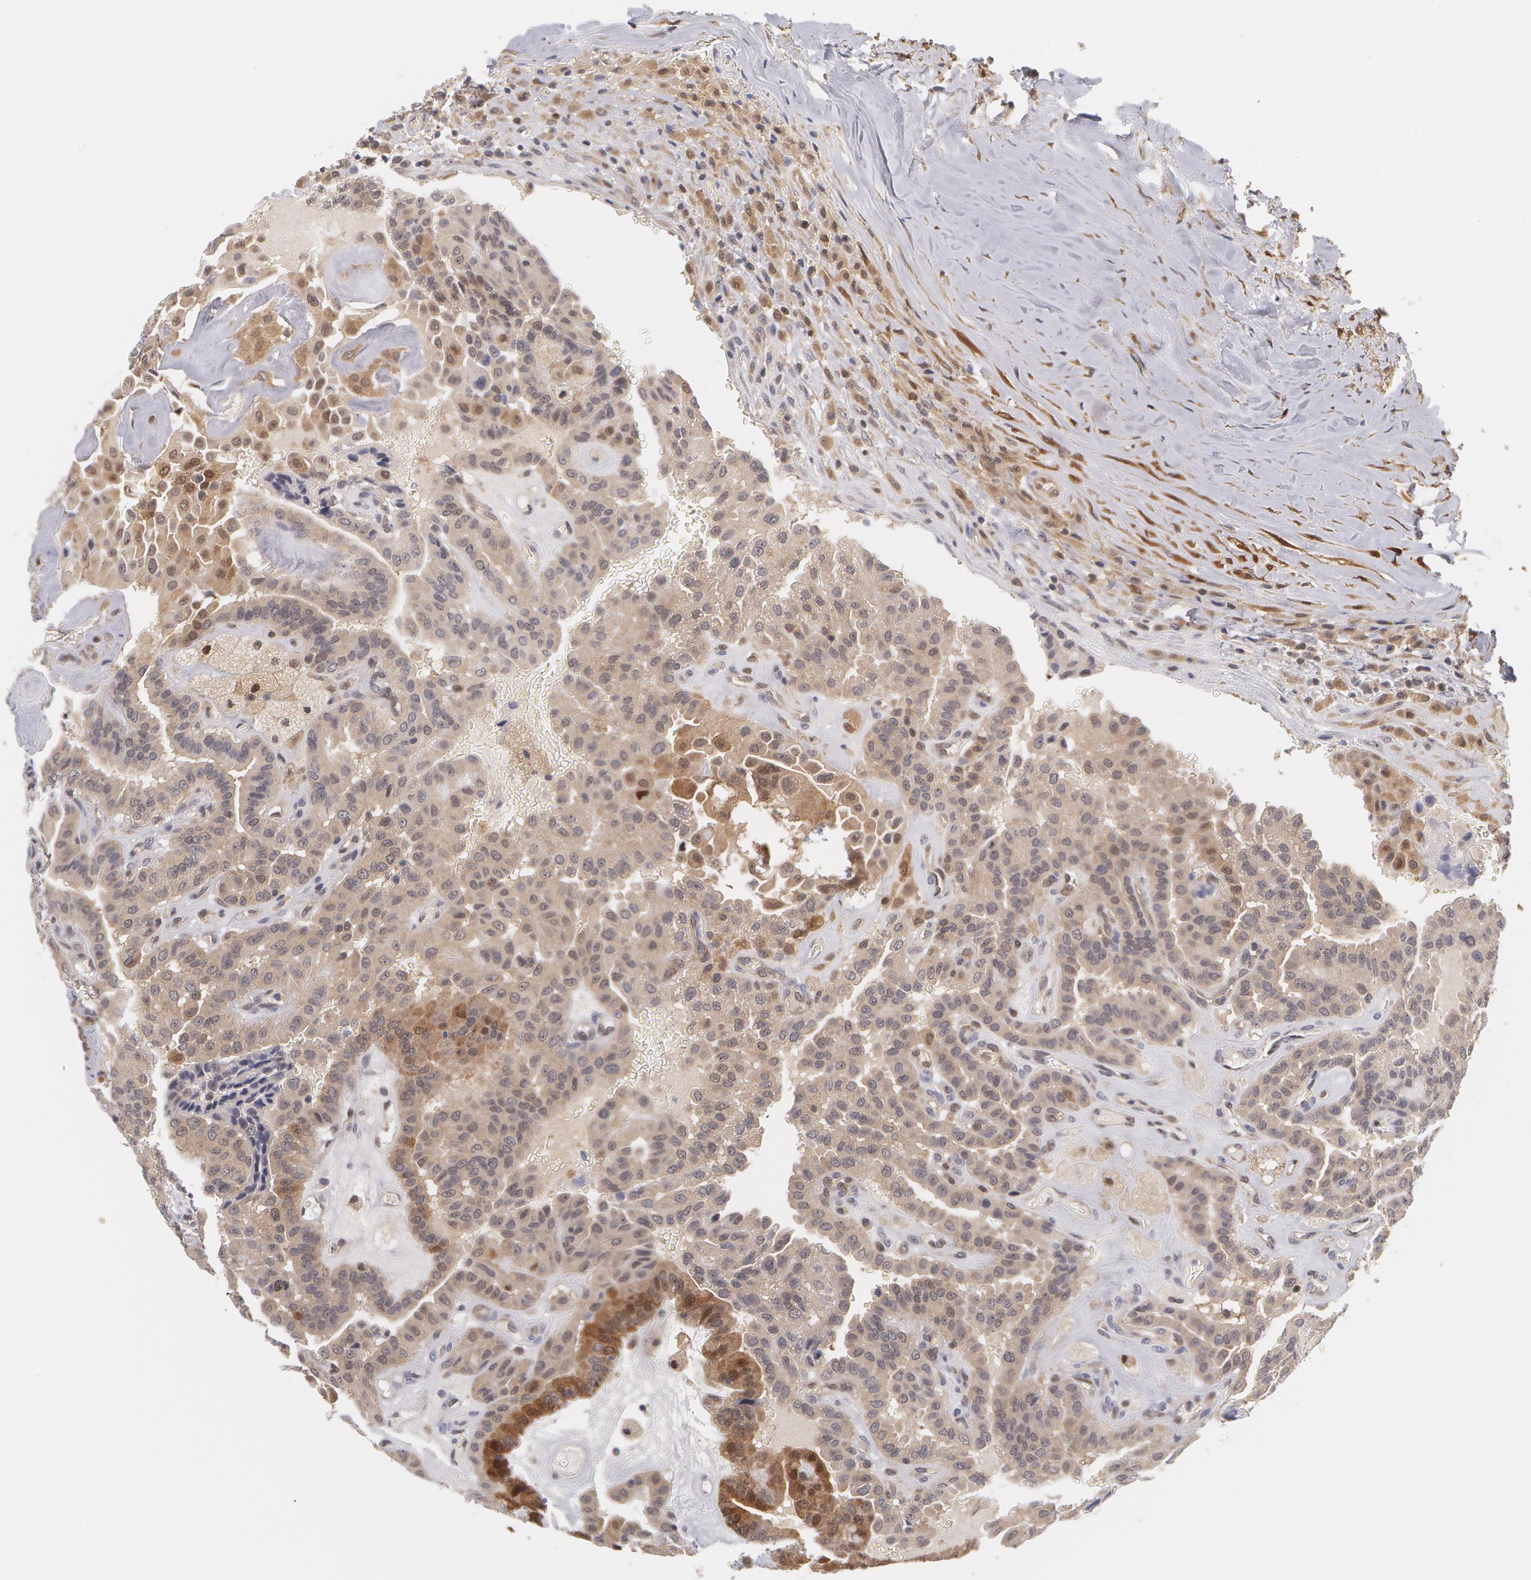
{"staining": {"intensity": "moderate", "quantity": "<25%", "location": "cytoplasmic/membranous,nuclear"}, "tissue": "thyroid cancer", "cell_type": "Tumor cells", "image_type": "cancer", "snomed": [{"axis": "morphology", "description": "Papillary adenocarcinoma, NOS"}, {"axis": "topography", "description": "Thyroid gland"}], "caption": "Immunohistochemistry (IHC) of human papillary adenocarcinoma (thyroid) exhibits low levels of moderate cytoplasmic/membranous and nuclear staining in approximately <25% of tumor cells.", "gene": "TXNRD1", "patient": {"sex": "male", "age": 87}}